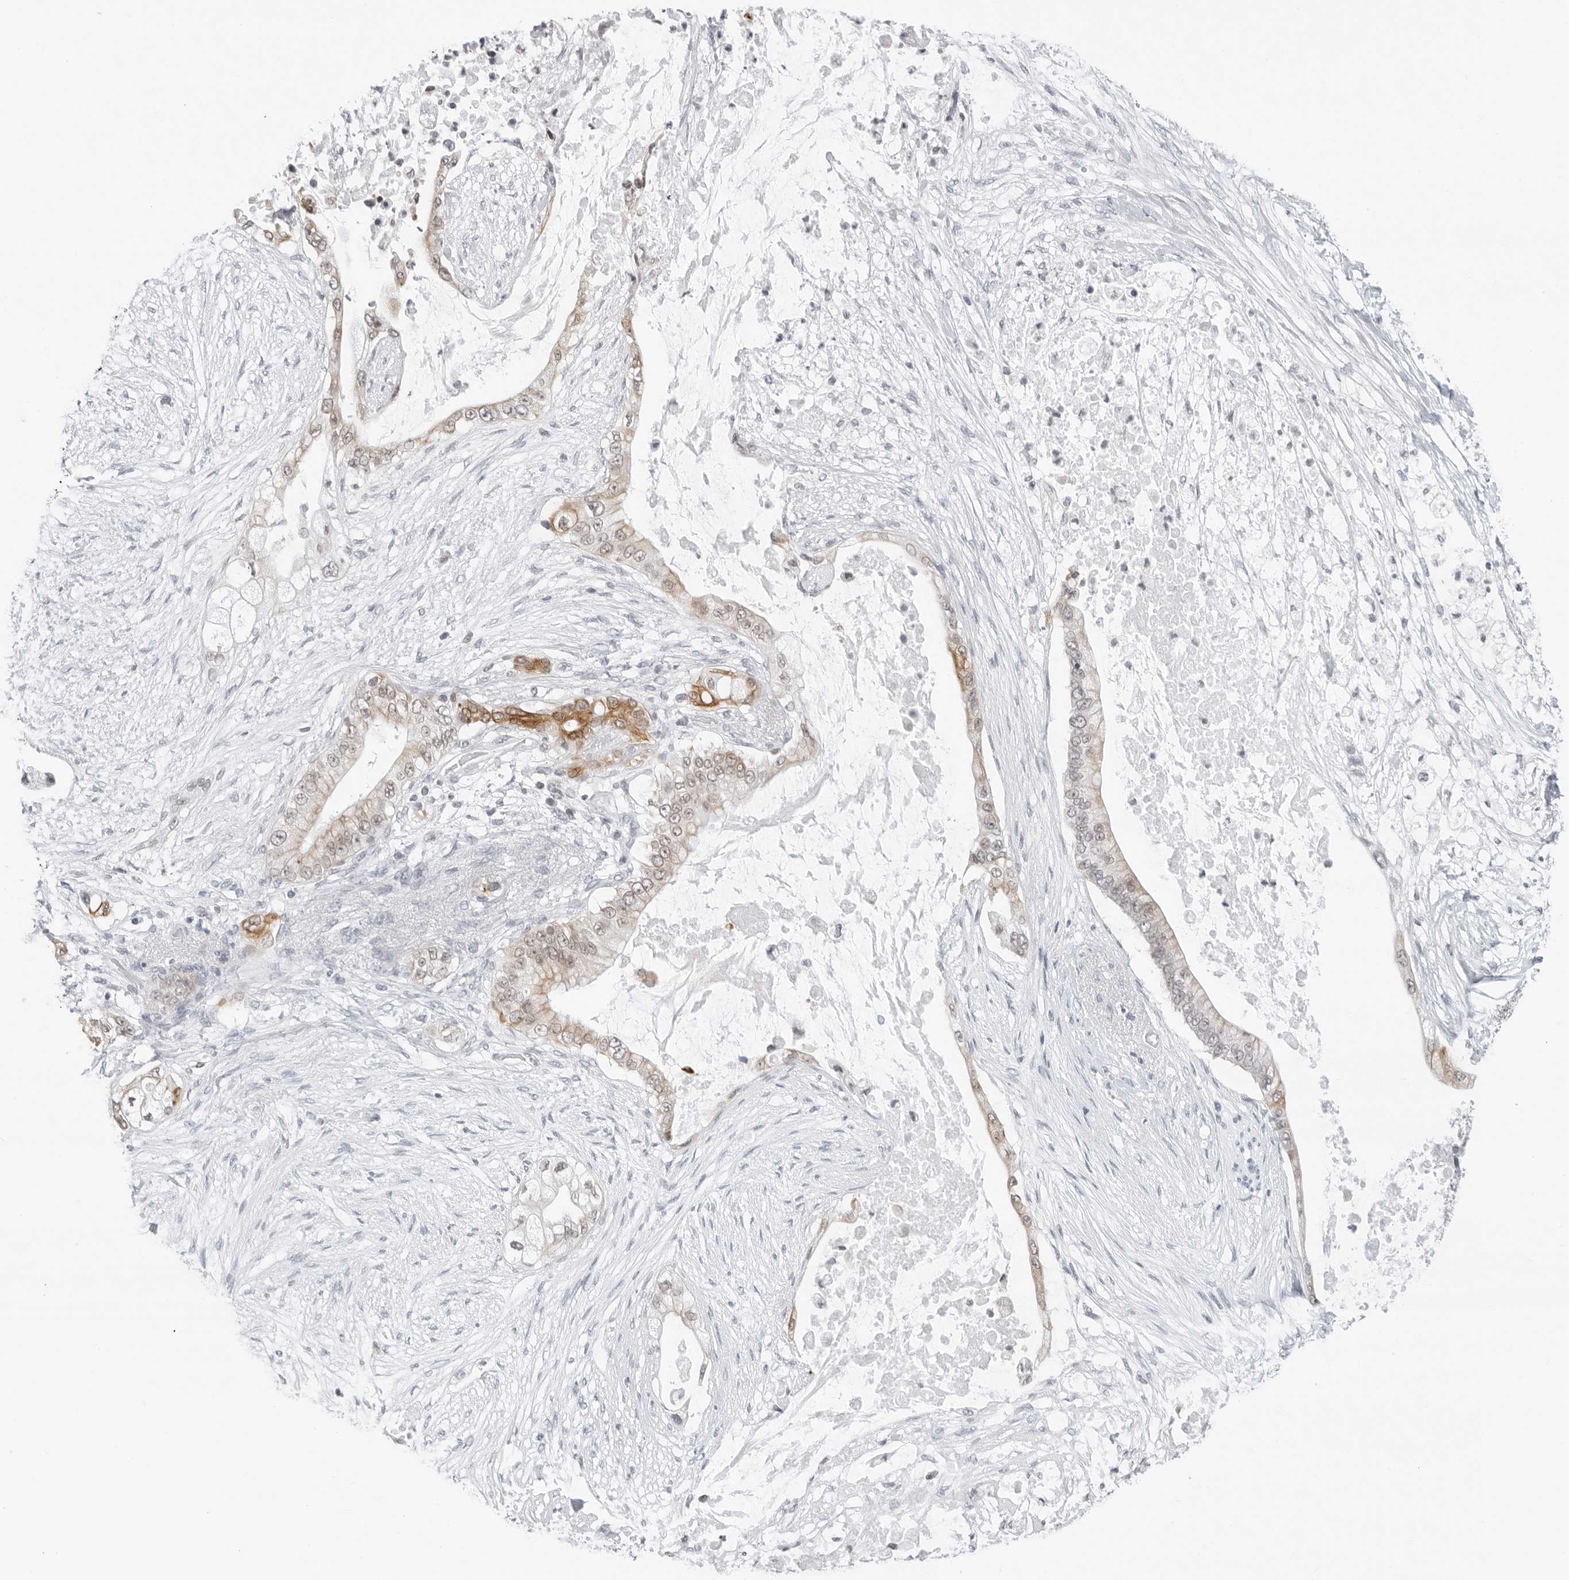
{"staining": {"intensity": "weak", "quantity": ">75%", "location": "cytoplasmic/membranous,nuclear"}, "tissue": "pancreatic cancer", "cell_type": "Tumor cells", "image_type": "cancer", "snomed": [{"axis": "morphology", "description": "Adenocarcinoma, NOS"}, {"axis": "topography", "description": "Pancreas"}], "caption": "Pancreatic cancer was stained to show a protein in brown. There is low levels of weak cytoplasmic/membranous and nuclear positivity in about >75% of tumor cells. (DAB IHC, brown staining for protein, blue staining for nuclei).", "gene": "FLG2", "patient": {"sex": "male", "age": 53}}